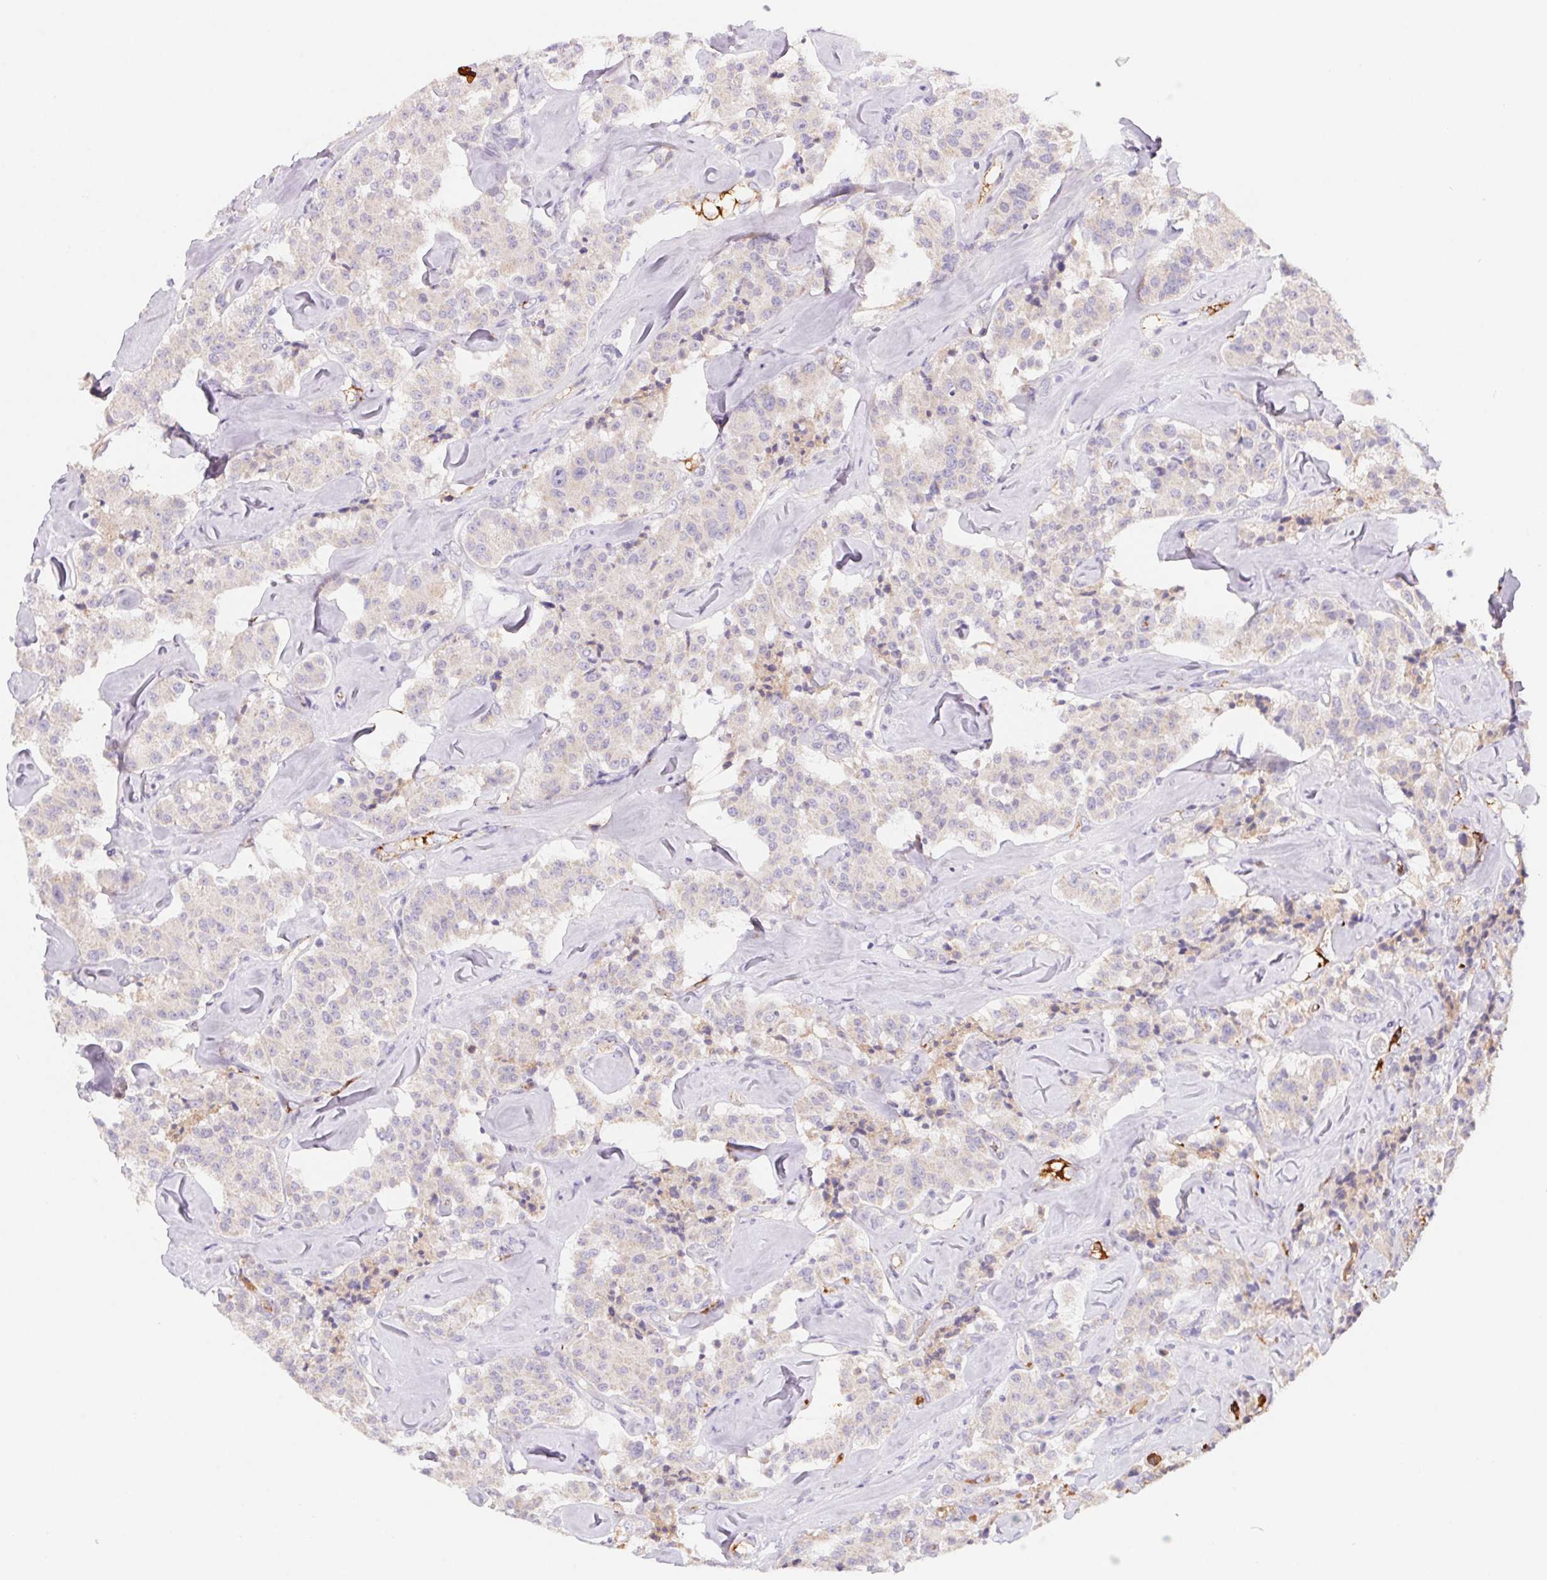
{"staining": {"intensity": "negative", "quantity": "none", "location": "none"}, "tissue": "carcinoid", "cell_type": "Tumor cells", "image_type": "cancer", "snomed": [{"axis": "morphology", "description": "Carcinoid, malignant, NOS"}, {"axis": "topography", "description": "Pancreas"}], "caption": "An immunohistochemistry image of carcinoid (malignant) is shown. There is no staining in tumor cells of carcinoid (malignant). Brightfield microscopy of immunohistochemistry (IHC) stained with DAB (brown) and hematoxylin (blue), captured at high magnification.", "gene": "LPA", "patient": {"sex": "male", "age": 41}}